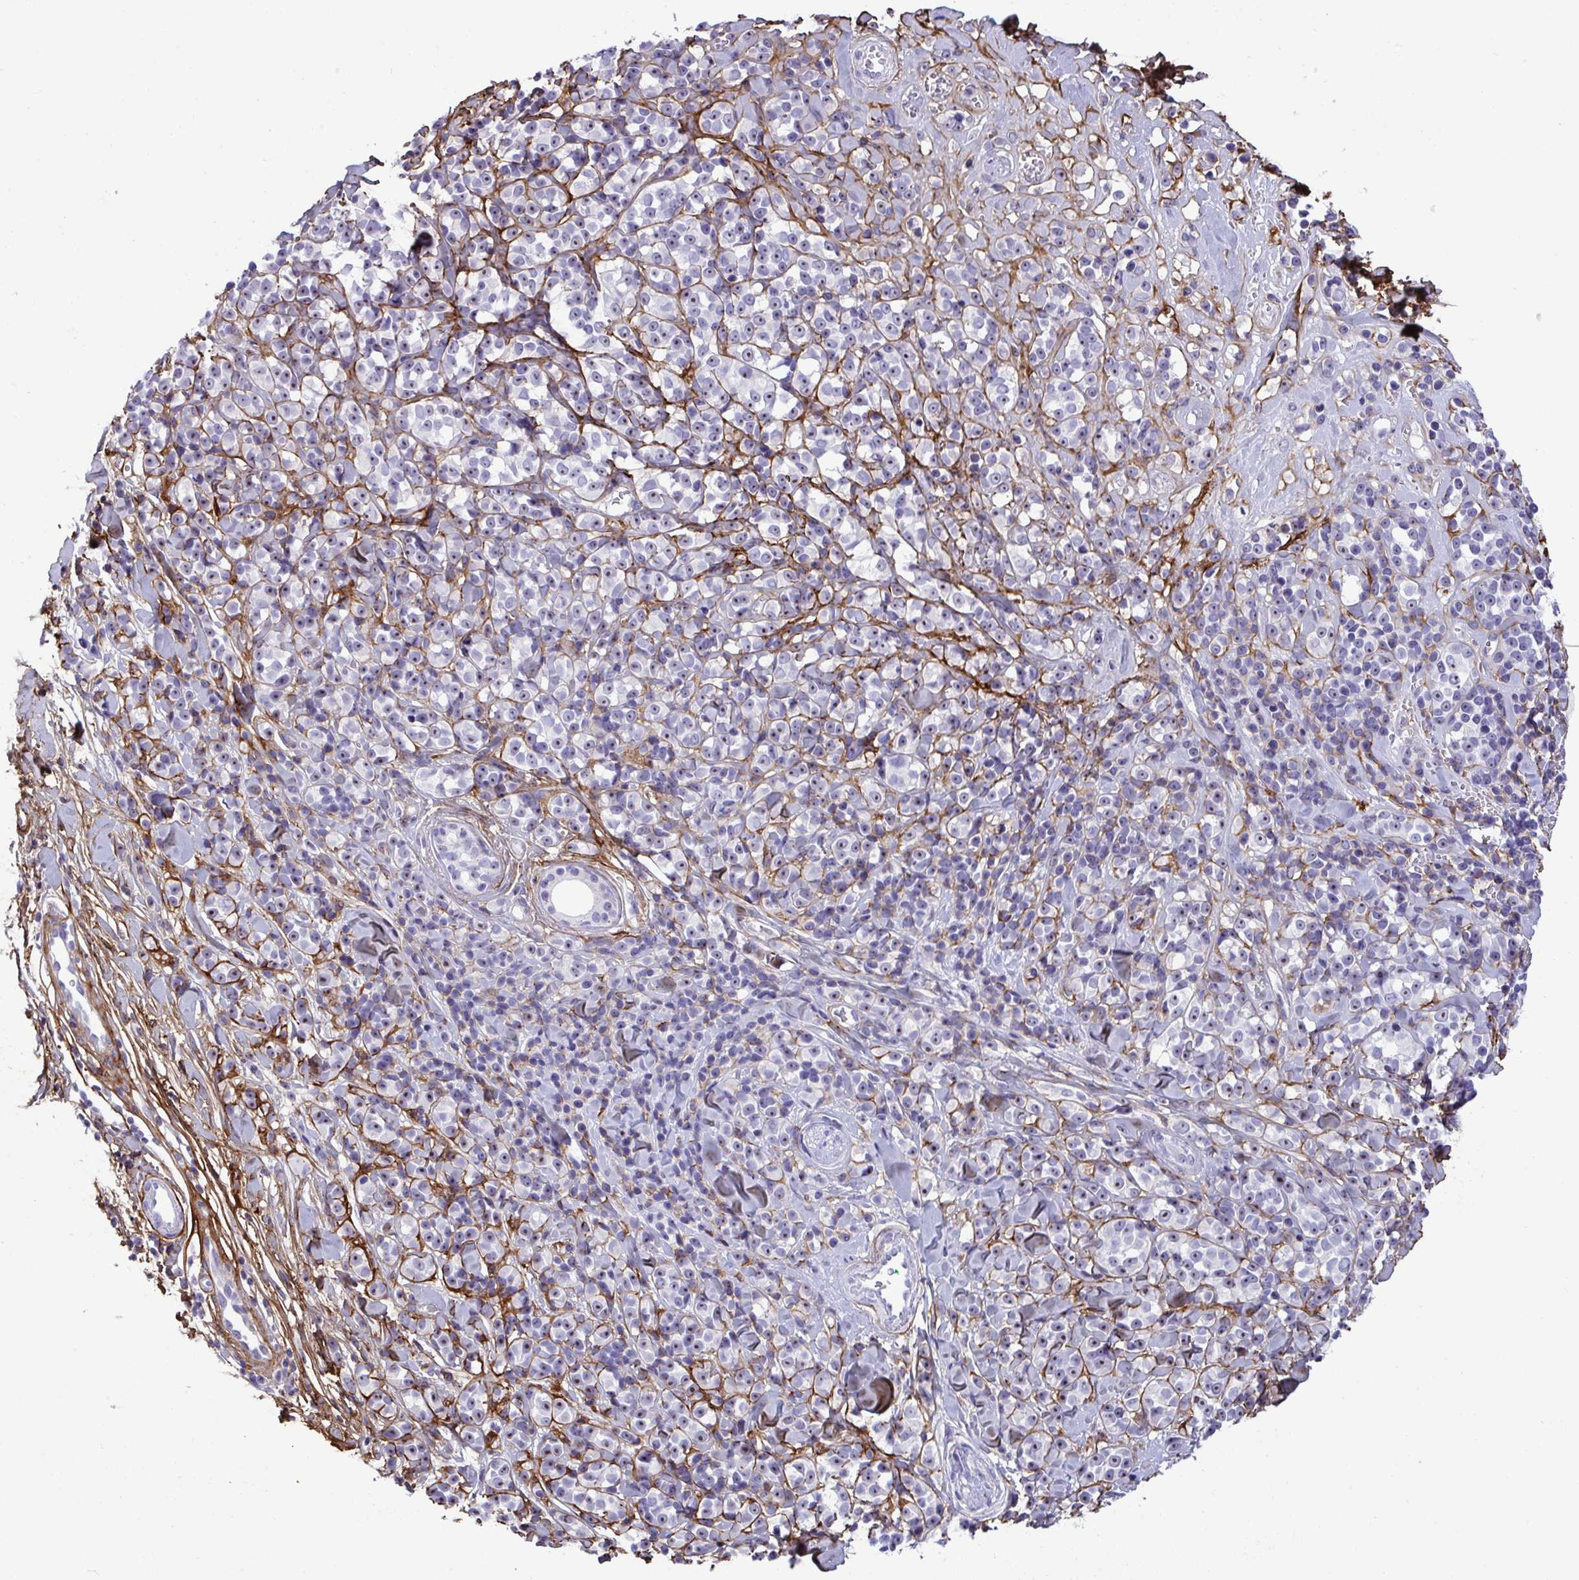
{"staining": {"intensity": "moderate", "quantity": "<25%", "location": "nuclear"}, "tissue": "melanoma", "cell_type": "Tumor cells", "image_type": "cancer", "snomed": [{"axis": "morphology", "description": "Malignant melanoma, NOS"}, {"axis": "topography", "description": "Skin"}], "caption": "Immunohistochemistry (IHC) of human melanoma exhibits low levels of moderate nuclear staining in about <25% of tumor cells.", "gene": "LHFPL6", "patient": {"sex": "male", "age": 85}}